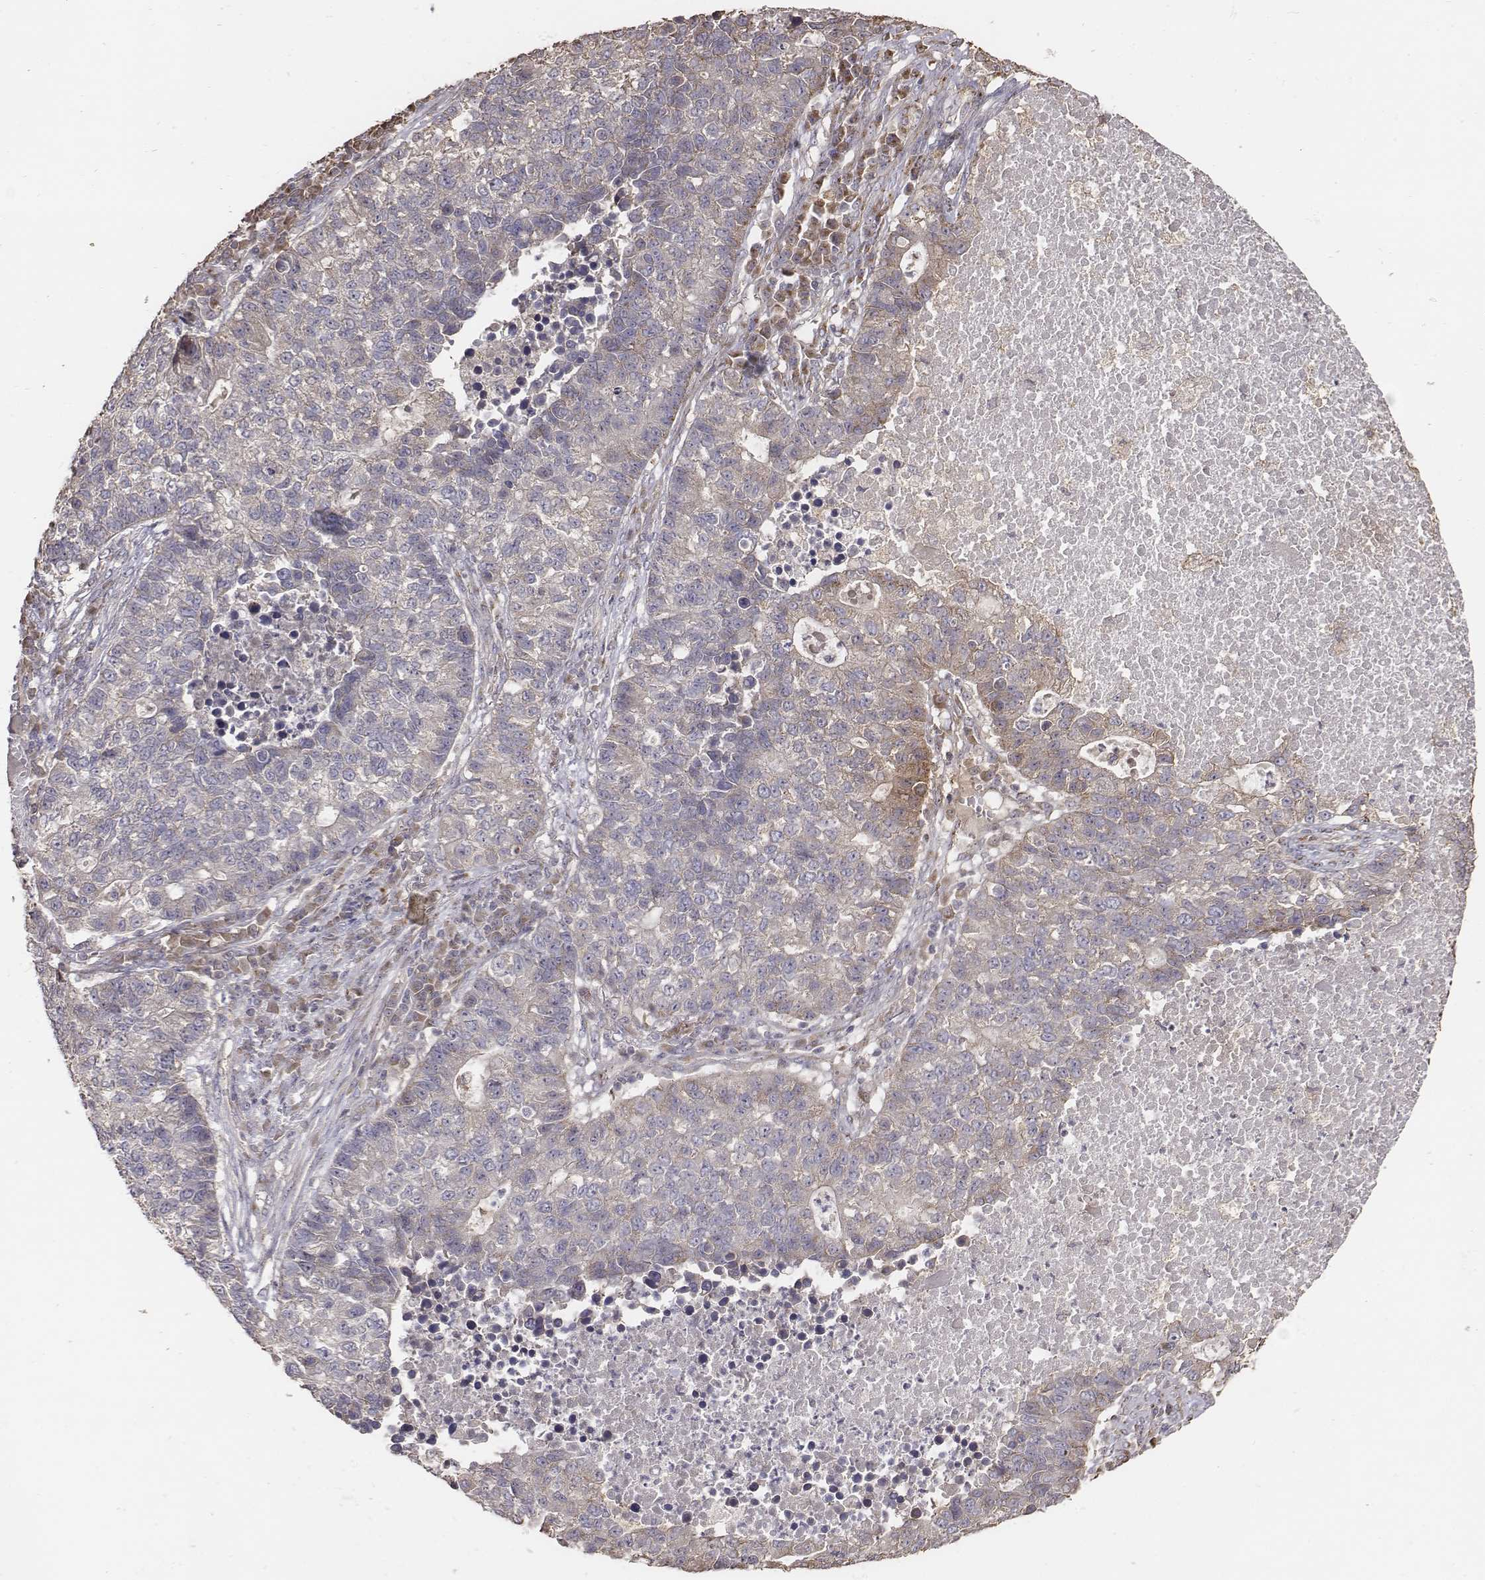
{"staining": {"intensity": "weak", "quantity": "<25%", "location": "cytoplasmic/membranous"}, "tissue": "lung cancer", "cell_type": "Tumor cells", "image_type": "cancer", "snomed": [{"axis": "morphology", "description": "Adenocarcinoma, NOS"}, {"axis": "topography", "description": "Lung"}], "caption": "The histopathology image displays no staining of tumor cells in adenocarcinoma (lung). (DAB (3,3'-diaminobenzidine) immunohistochemistry with hematoxylin counter stain).", "gene": "AP1B1", "patient": {"sex": "male", "age": 57}}